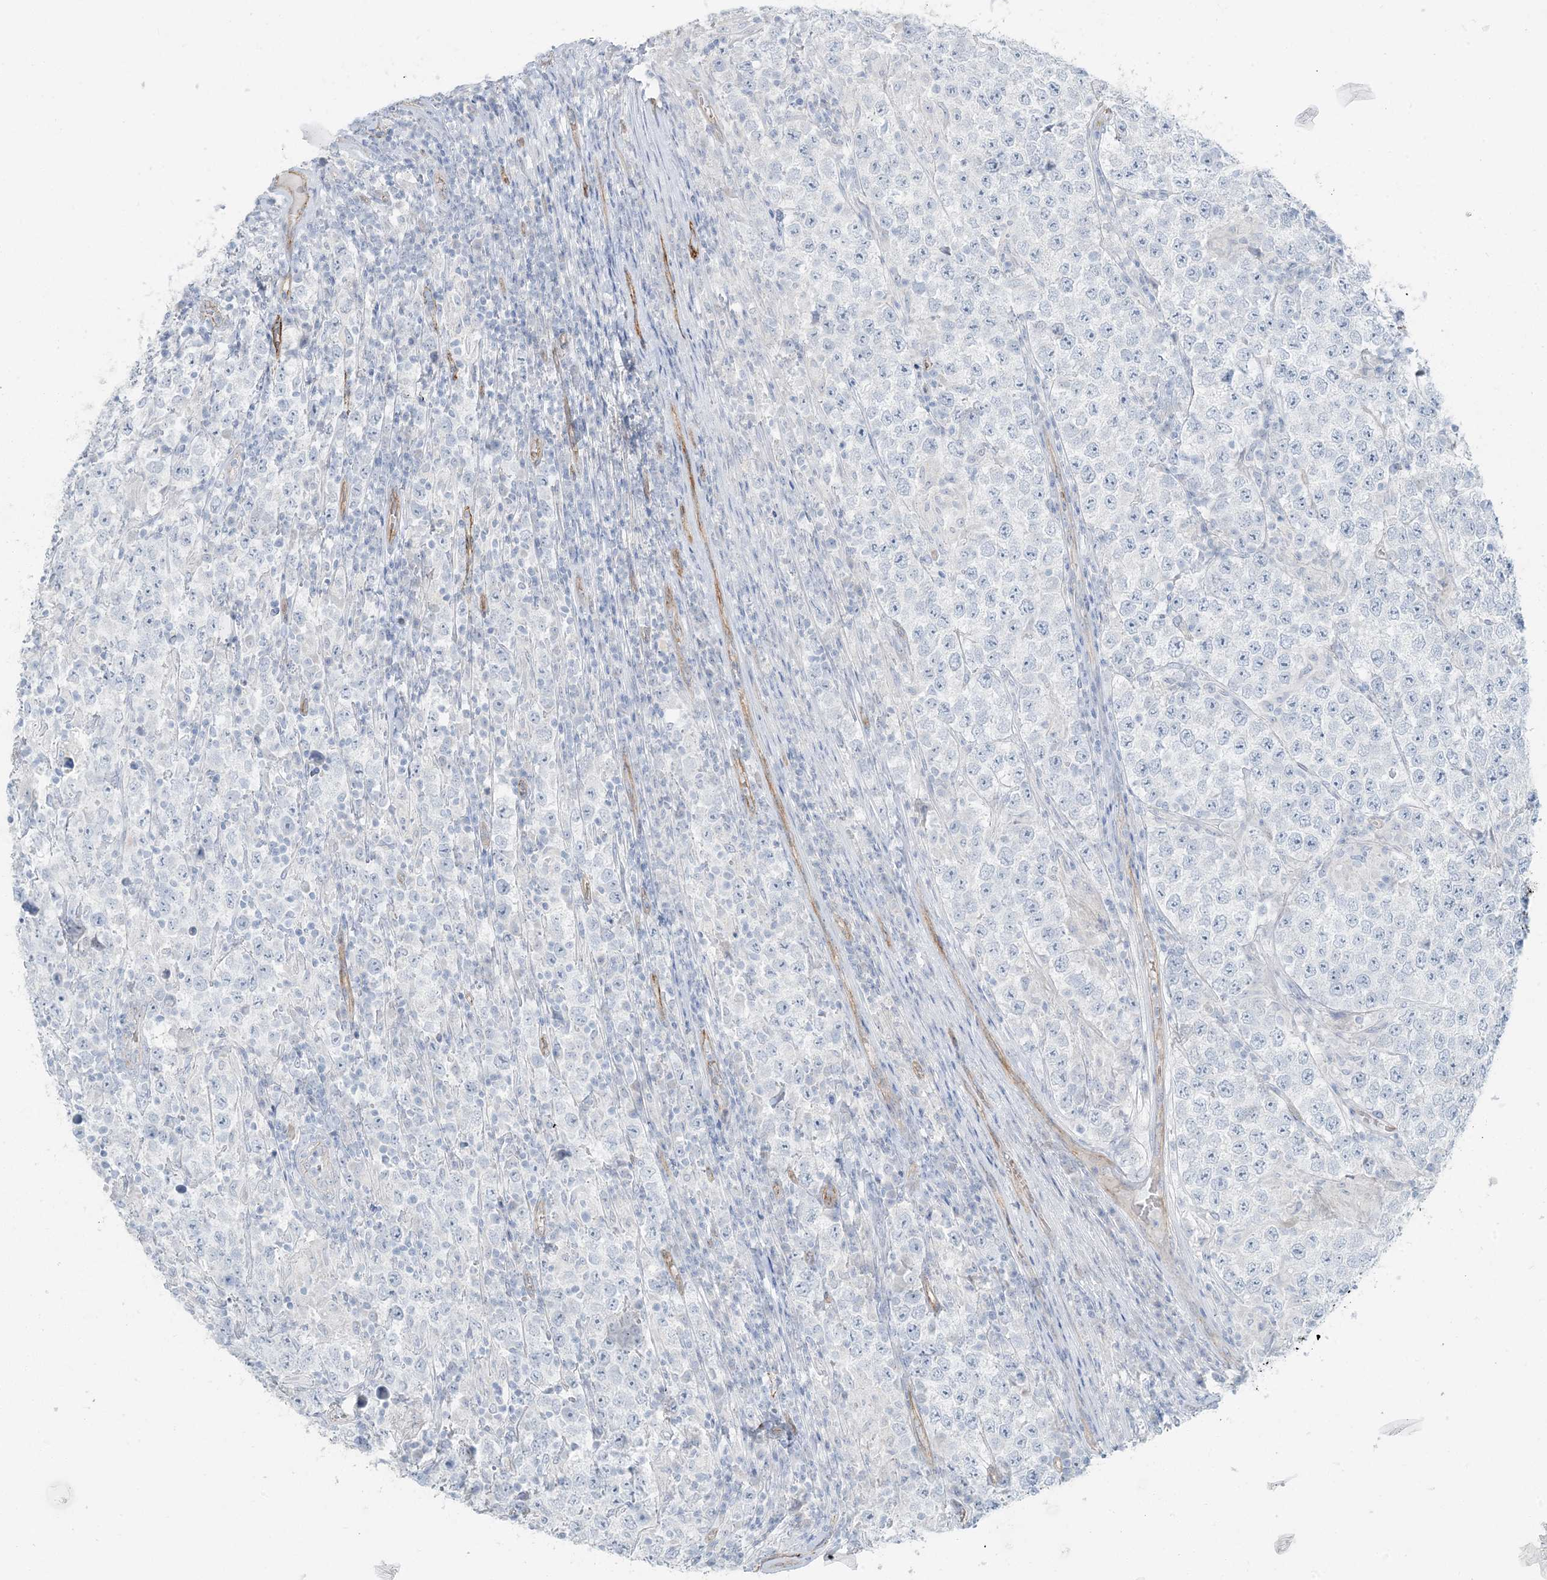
{"staining": {"intensity": "negative", "quantity": "none", "location": "none"}, "tissue": "testis cancer", "cell_type": "Tumor cells", "image_type": "cancer", "snomed": [{"axis": "morphology", "description": "Normal tissue, NOS"}, {"axis": "morphology", "description": "Urothelial carcinoma, High grade"}, {"axis": "morphology", "description": "Seminoma, NOS"}, {"axis": "morphology", "description": "Carcinoma, Embryonal, NOS"}, {"axis": "topography", "description": "Urinary bladder"}, {"axis": "topography", "description": "Testis"}], "caption": "Image shows no protein staining in tumor cells of testis cancer tissue.", "gene": "PGM5", "patient": {"sex": "male", "age": 41}}